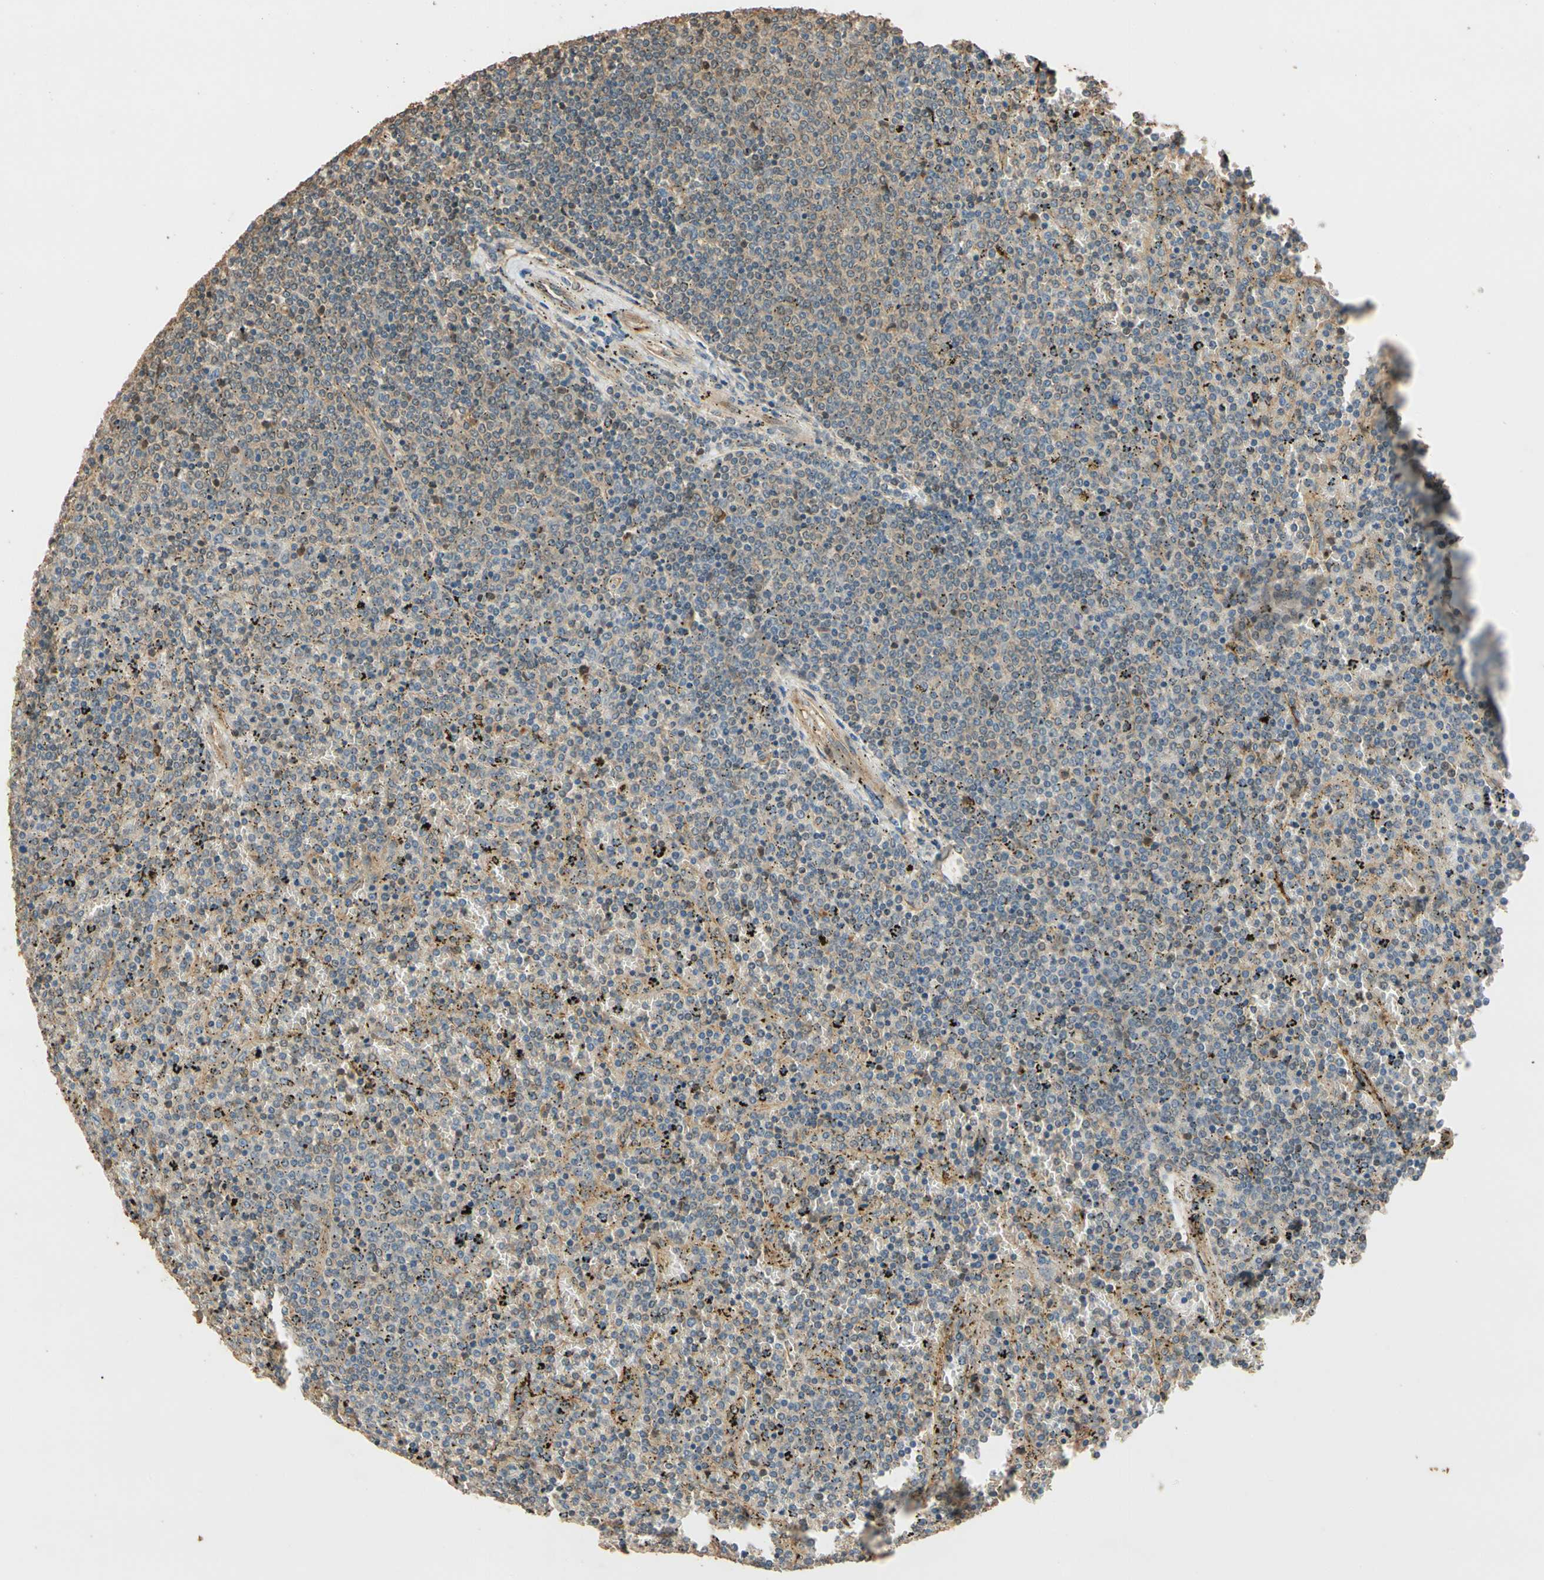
{"staining": {"intensity": "weak", "quantity": "<25%", "location": "cytoplasmic/membranous"}, "tissue": "lymphoma", "cell_type": "Tumor cells", "image_type": "cancer", "snomed": [{"axis": "morphology", "description": "Malignant lymphoma, non-Hodgkin's type, Low grade"}, {"axis": "topography", "description": "Spleen"}], "caption": "Protein analysis of lymphoma shows no significant positivity in tumor cells. (Immunohistochemistry (ihc), brightfield microscopy, high magnification).", "gene": "MGRN1", "patient": {"sex": "female", "age": 77}}